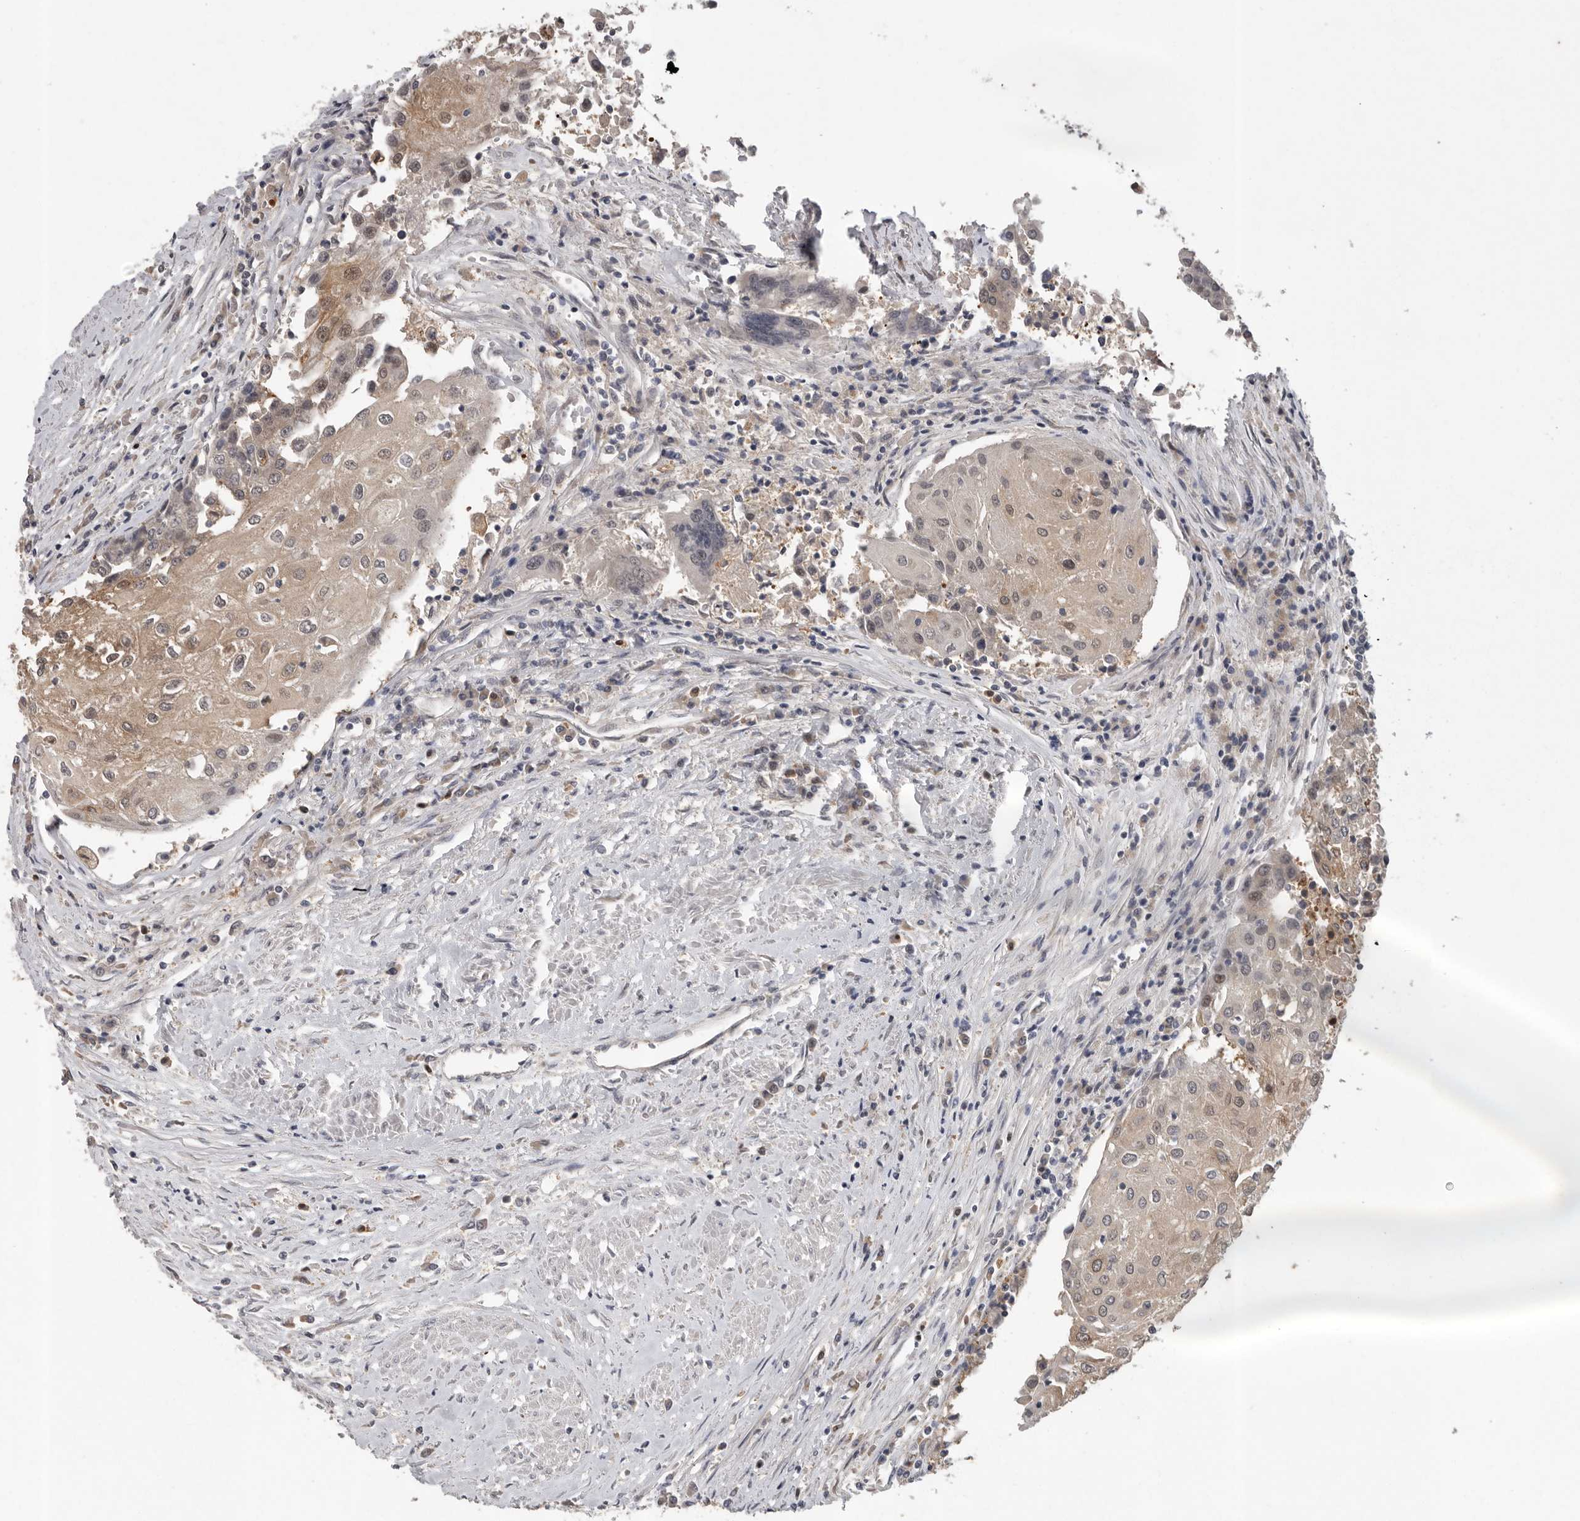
{"staining": {"intensity": "moderate", "quantity": ">75%", "location": "cytoplasmic/membranous"}, "tissue": "urothelial cancer", "cell_type": "Tumor cells", "image_type": "cancer", "snomed": [{"axis": "morphology", "description": "Urothelial carcinoma, High grade"}, {"axis": "topography", "description": "Urinary bladder"}], "caption": "IHC micrograph of neoplastic tissue: urothelial cancer stained using immunohistochemistry (IHC) displays medium levels of moderate protein expression localized specifically in the cytoplasmic/membranous of tumor cells, appearing as a cytoplasmic/membranous brown color.", "gene": "RALGPS2", "patient": {"sex": "female", "age": 85}}